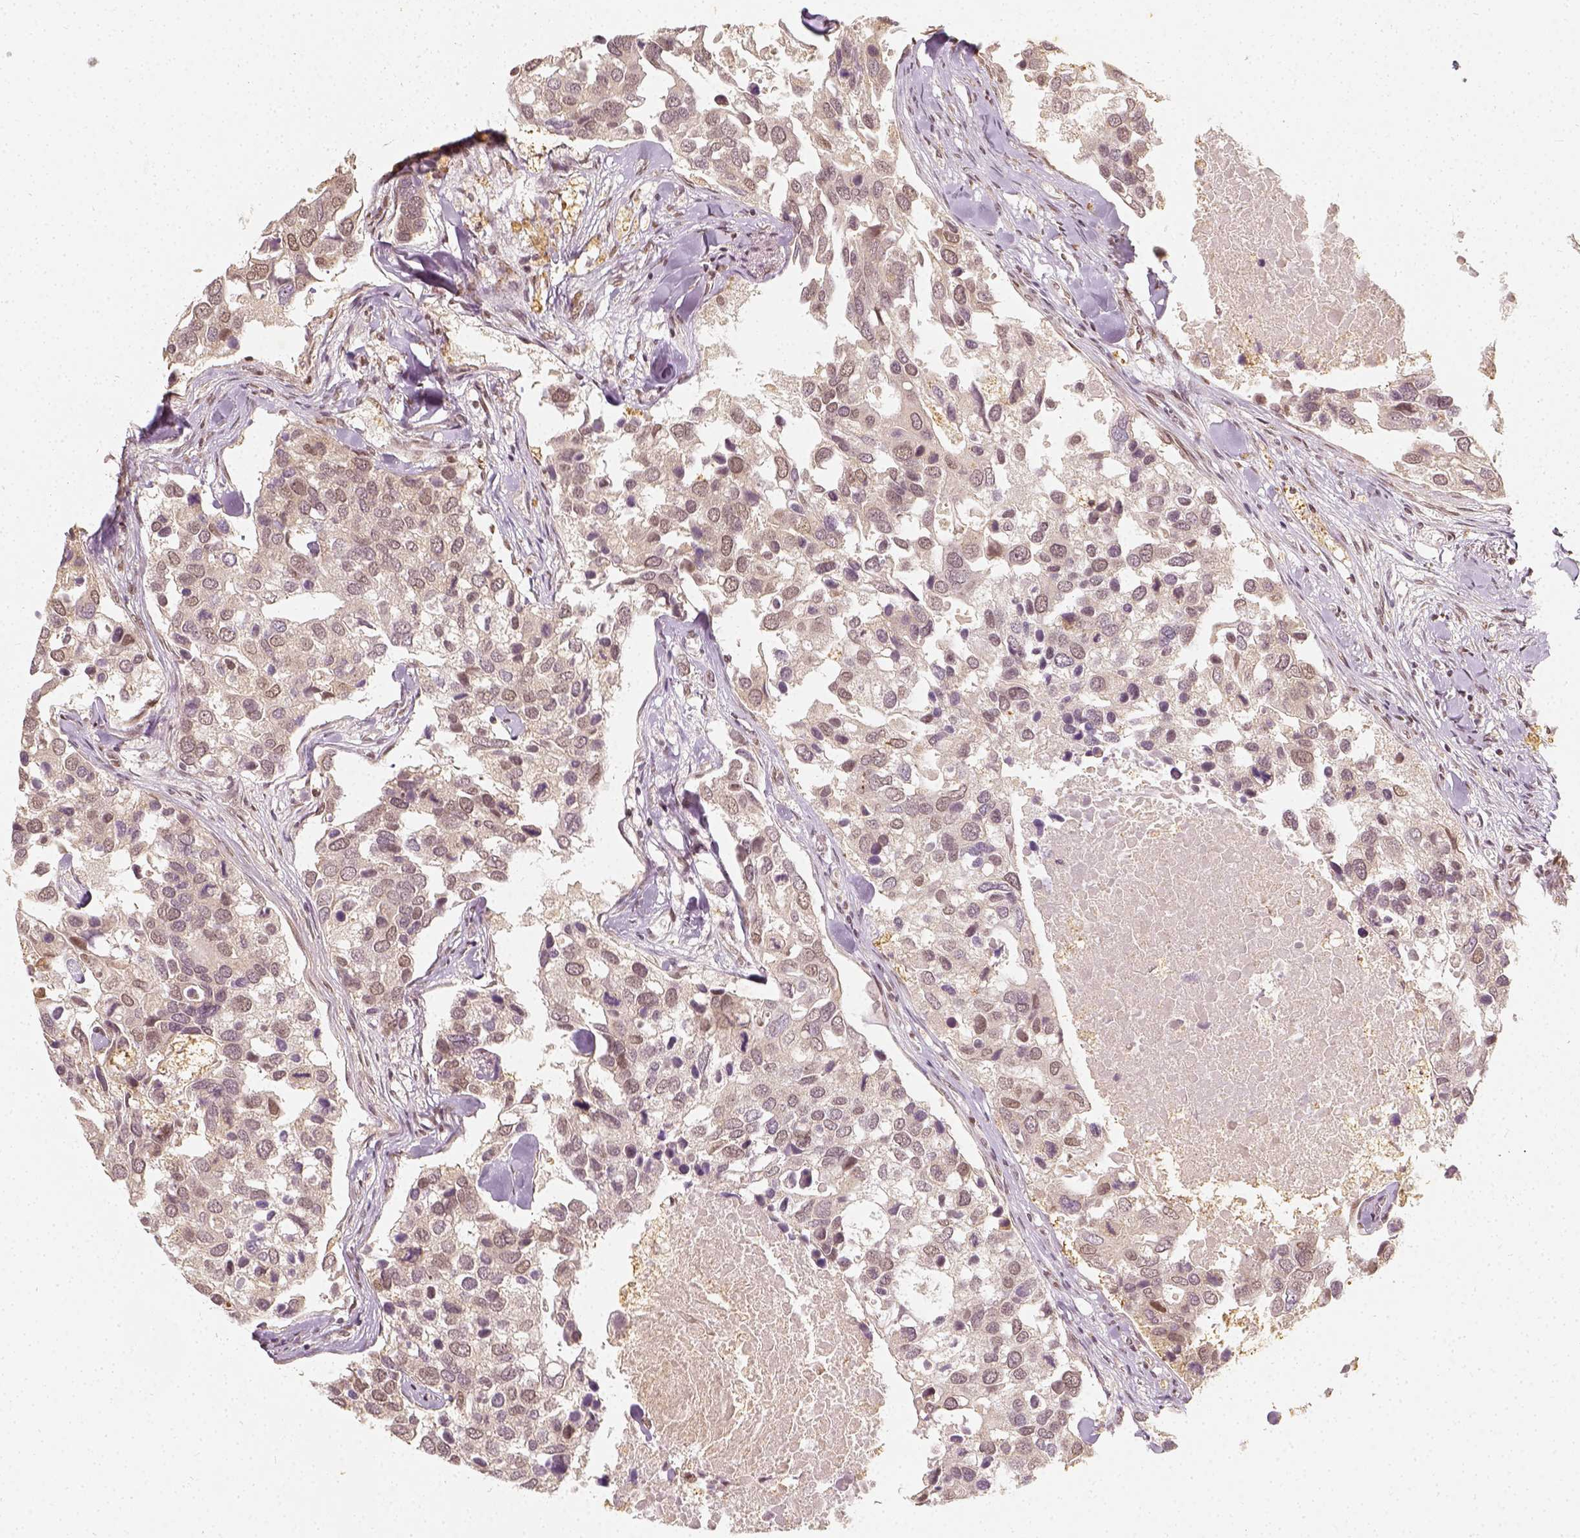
{"staining": {"intensity": "weak", "quantity": "25%-75%", "location": "nuclear"}, "tissue": "breast cancer", "cell_type": "Tumor cells", "image_type": "cancer", "snomed": [{"axis": "morphology", "description": "Duct carcinoma"}, {"axis": "topography", "description": "Breast"}], "caption": "A high-resolution image shows immunohistochemistry staining of breast cancer (infiltrating ductal carcinoma), which demonstrates weak nuclear positivity in approximately 25%-75% of tumor cells. (DAB (3,3'-diaminobenzidine) IHC, brown staining for protein, blue staining for nuclei).", "gene": "ZMAT3", "patient": {"sex": "female", "age": 83}}